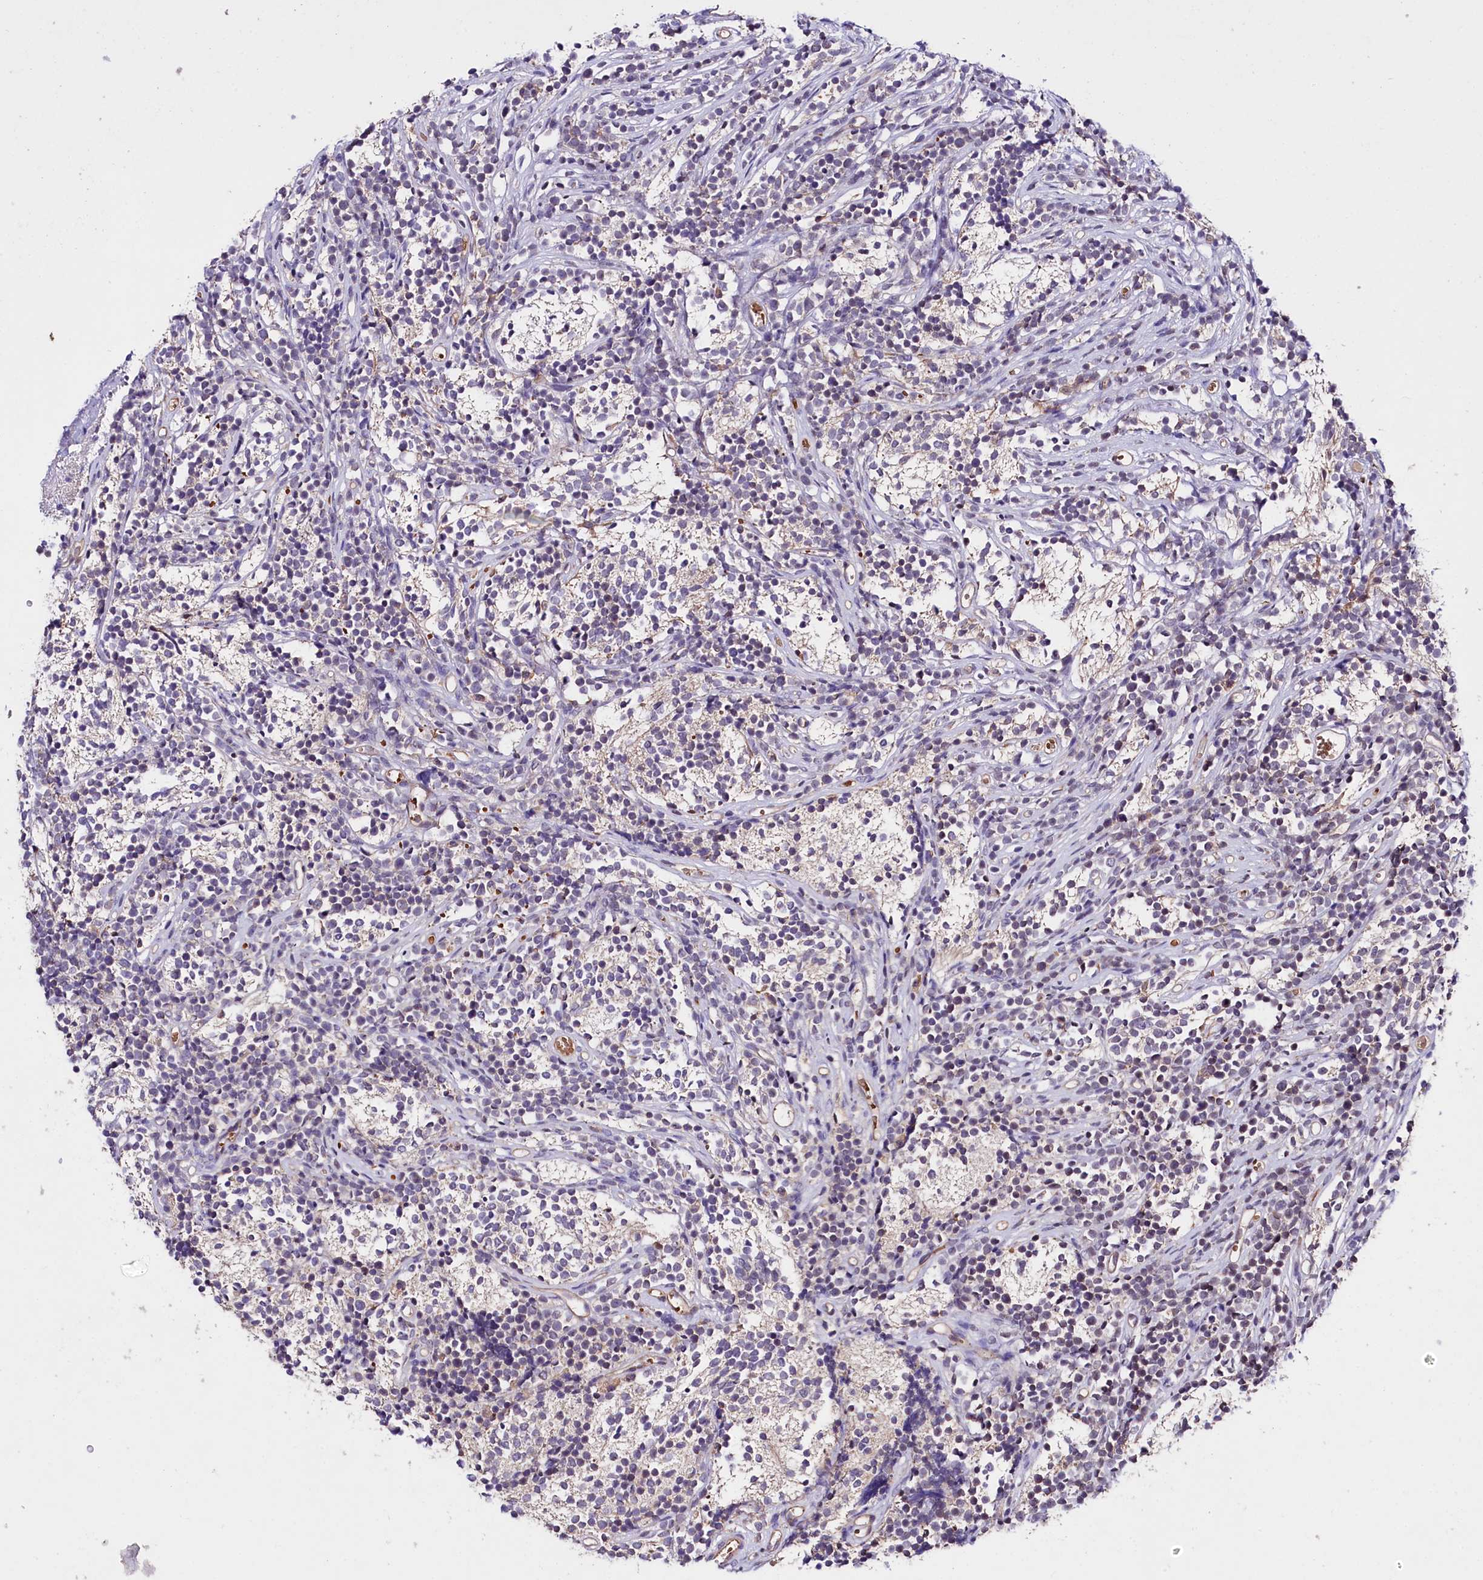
{"staining": {"intensity": "negative", "quantity": "none", "location": "none"}, "tissue": "glioma", "cell_type": "Tumor cells", "image_type": "cancer", "snomed": [{"axis": "morphology", "description": "Glioma, malignant, Low grade"}, {"axis": "topography", "description": "Brain"}], "caption": "This is a histopathology image of immunohistochemistry staining of glioma, which shows no positivity in tumor cells. Brightfield microscopy of immunohistochemistry (IHC) stained with DAB (brown) and hematoxylin (blue), captured at high magnification.", "gene": "TAFAZZIN", "patient": {"sex": "female", "age": 1}}